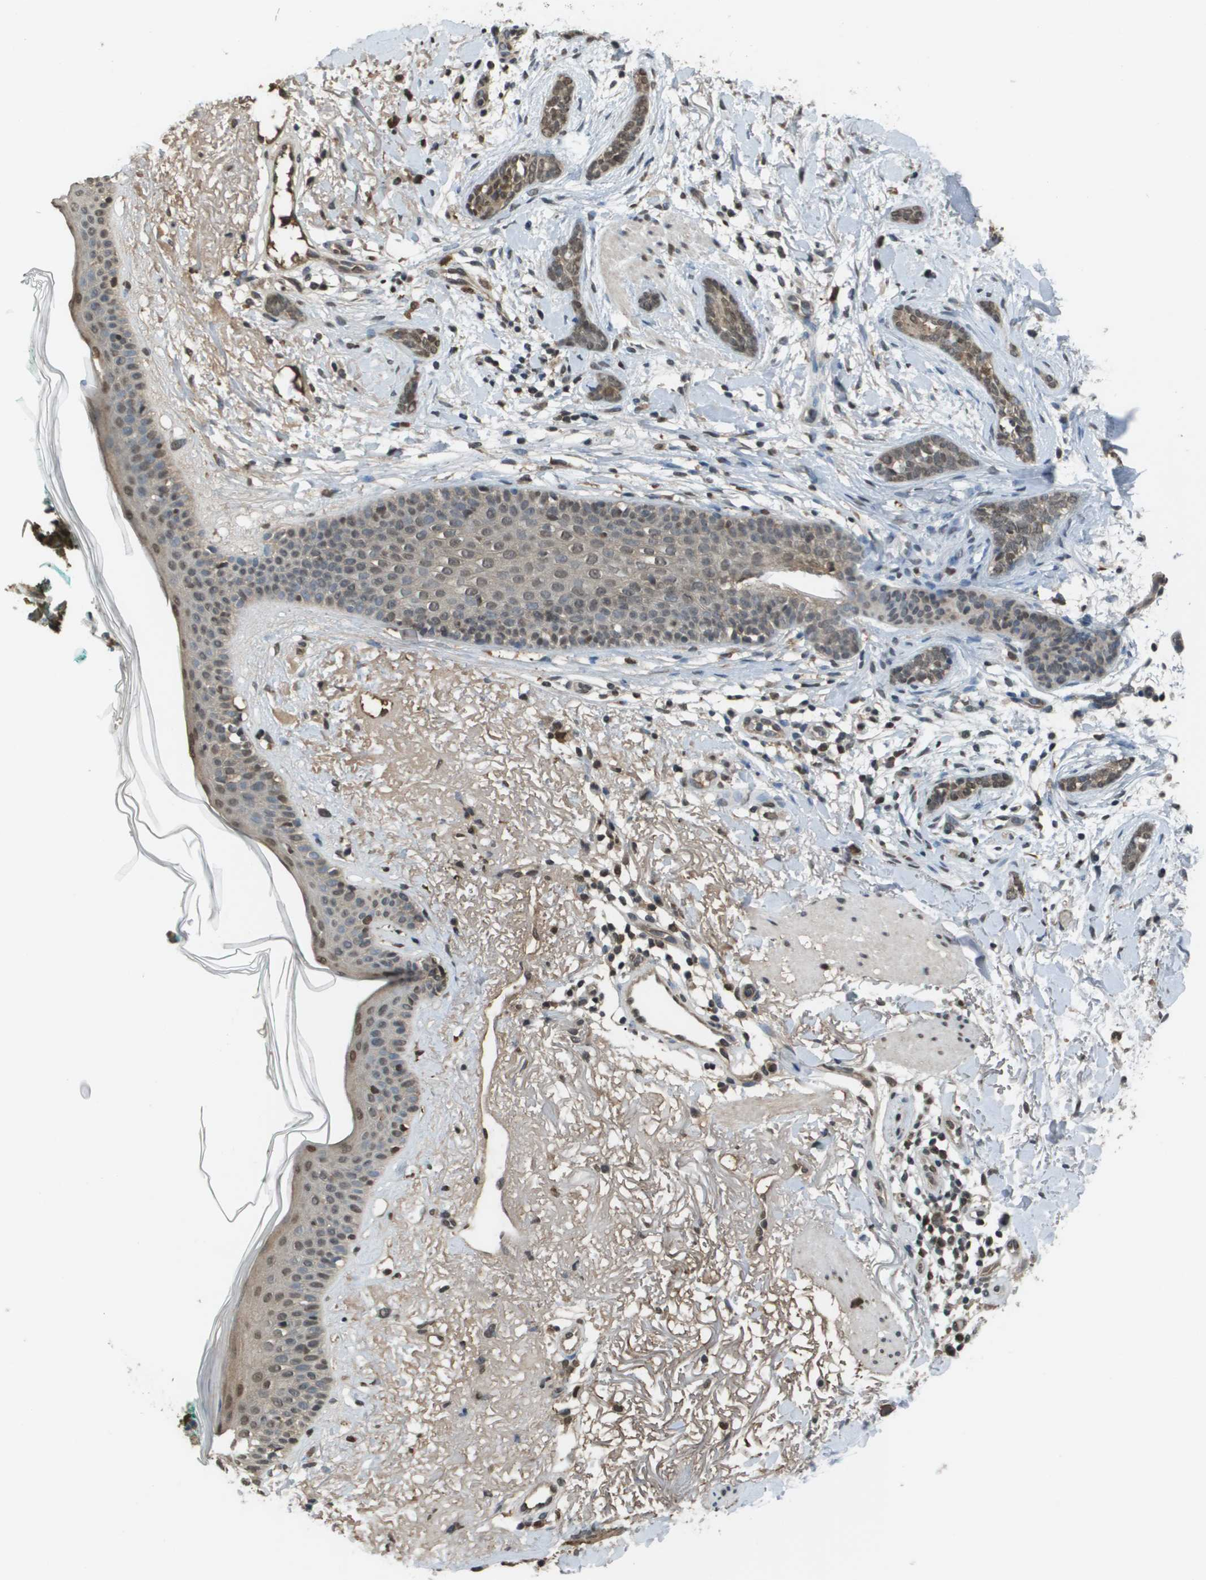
{"staining": {"intensity": "weak", "quantity": ">75%", "location": "cytoplasmic/membranous,nuclear"}, "tissue": "skin cancer", "cell_type": "Tumor cells", "image_type": "cancer", "snomed": [{"axis": "morphology", "description": "Basal cell carcinoma"}, {"axis": "morphology", "description": "Adnexal tumor, benign"}, {"axis": "topography", "description": "Skin"}], "caption": "High-power microscopy captured an immunohistochemistry (IHC) image of basal cell carcinoma (skin), revealing weak cytoplasmic/membranous and nuclear positivity in about >75% of tumor cells. Nuclei are stained in blue.", "gene": "NDRG2", "patient": {"sex": "female", "age": 42}}